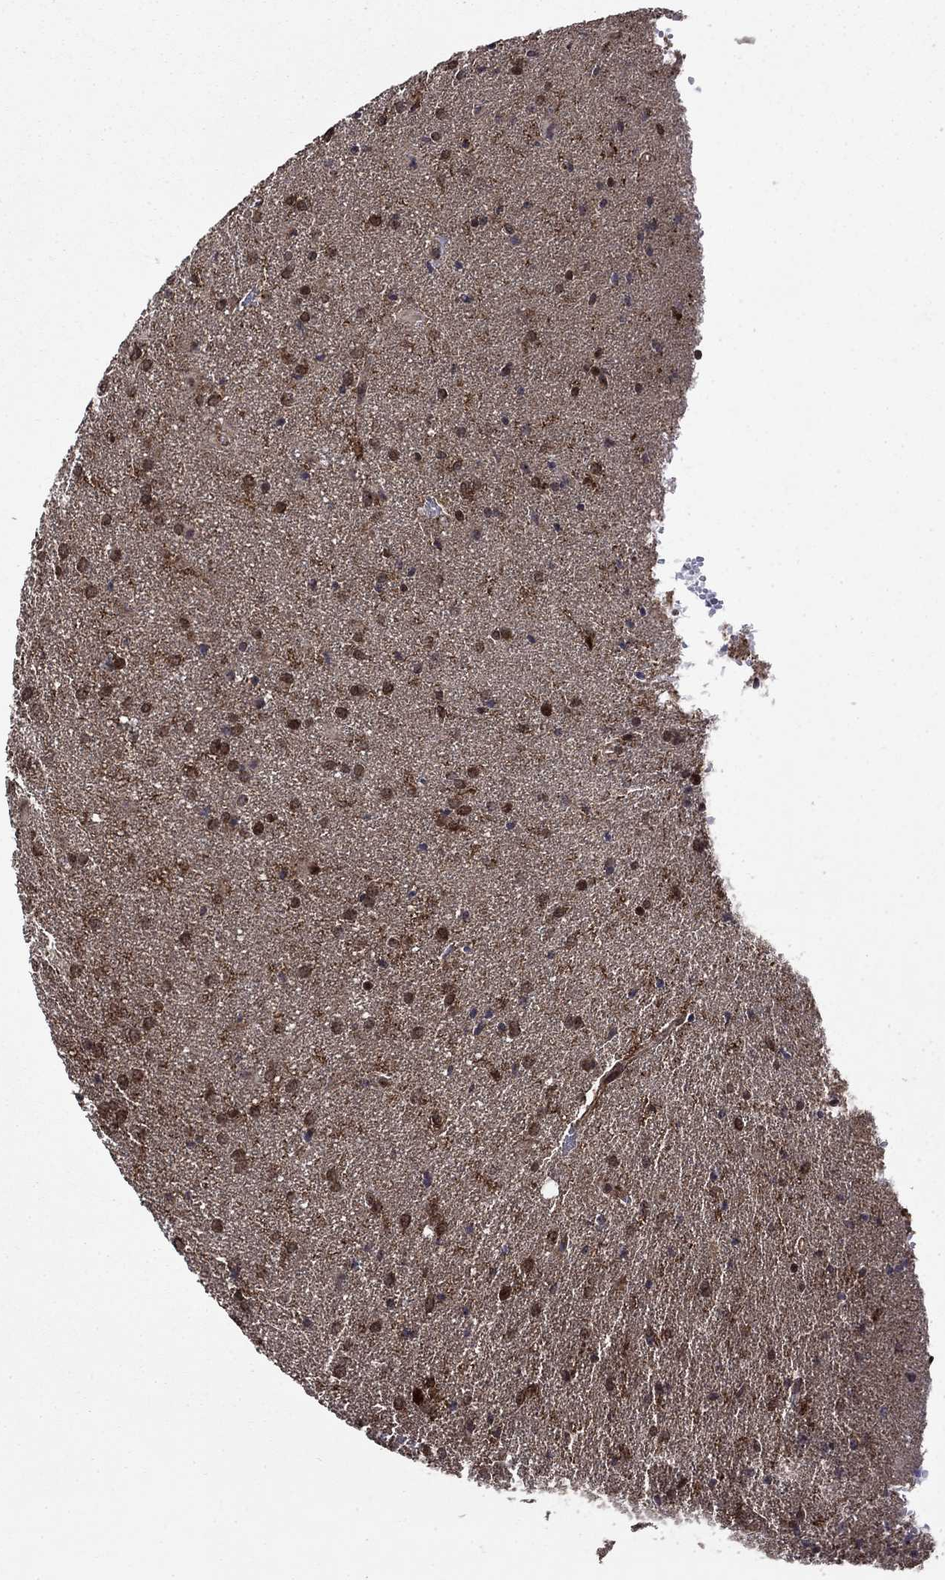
{"staining": {"intensity": "strong", "quantity": ">75%", "location": "cytoplasmic/membranous"}, "tissue": "glioma", "cell_type": "Tumor cells", "image_type": "cancer", "snomed": [{"axis": "morphology", "description": "Glioma, malignant, Low grade"}, {"axis": "topography", "description": "Brain"}], "caption": "Protein expression analysis of malignant low-grade glioma displays strong cytoplasmic/membranous positivity in approximately >75% of tumor cells.", "gene": "AGTPBP1", "patient": {"sex": "male", "age": 58}}